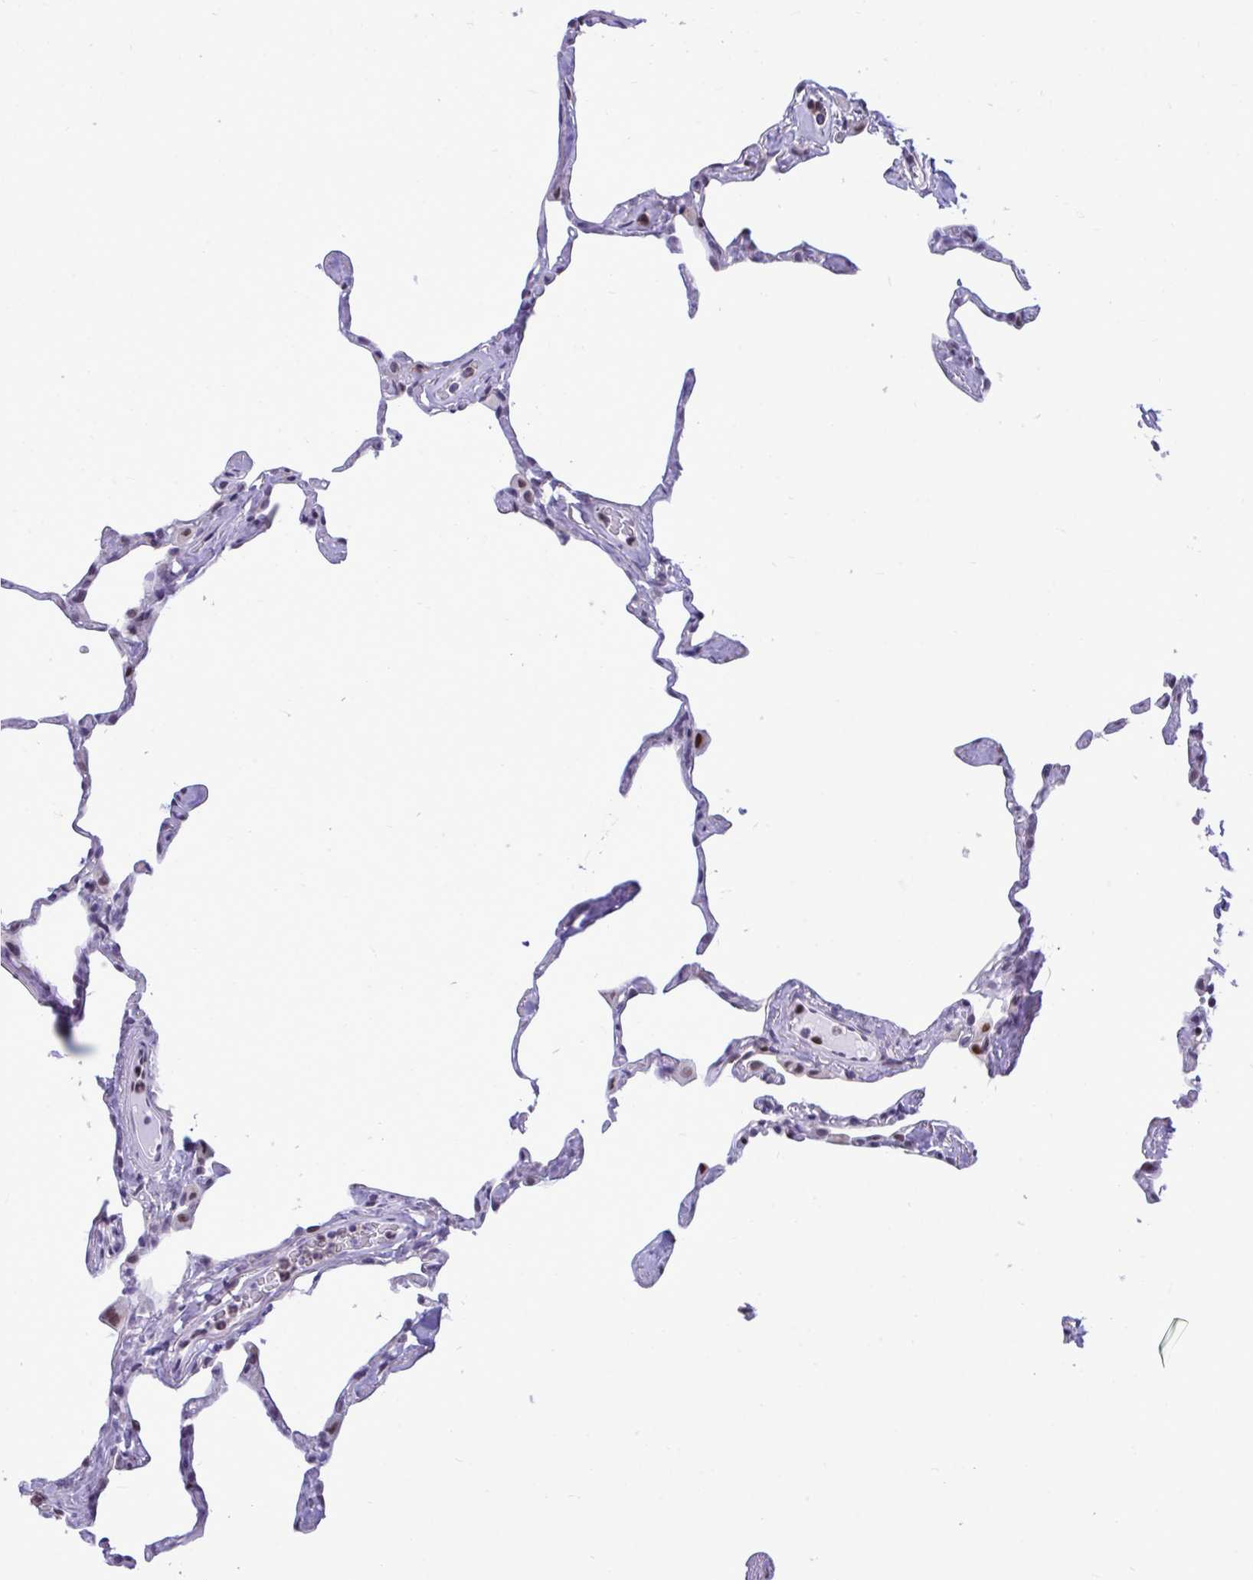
{"staining": {"intensity": "strong", "quantity": "<25%", "location": "nuclear"}, "tissue": "lung", "cell_type": "Alveolar cells", "image_type": "normal", "snomed": [{"axis": "morphology", "description": "Normal tissue, NOS"}, {"axis": "topography", "description": "Lung"}], "caption": "Immunohistochemistry (IHC) (DAB (3,3'-diaminobenzidine)) staining of unremarkable lung reveals strong nuclear protein expression in approximately <25% of alveolar cells.", "gene": "C1QL2", "patient": {"sex": "male", "age": 65}}